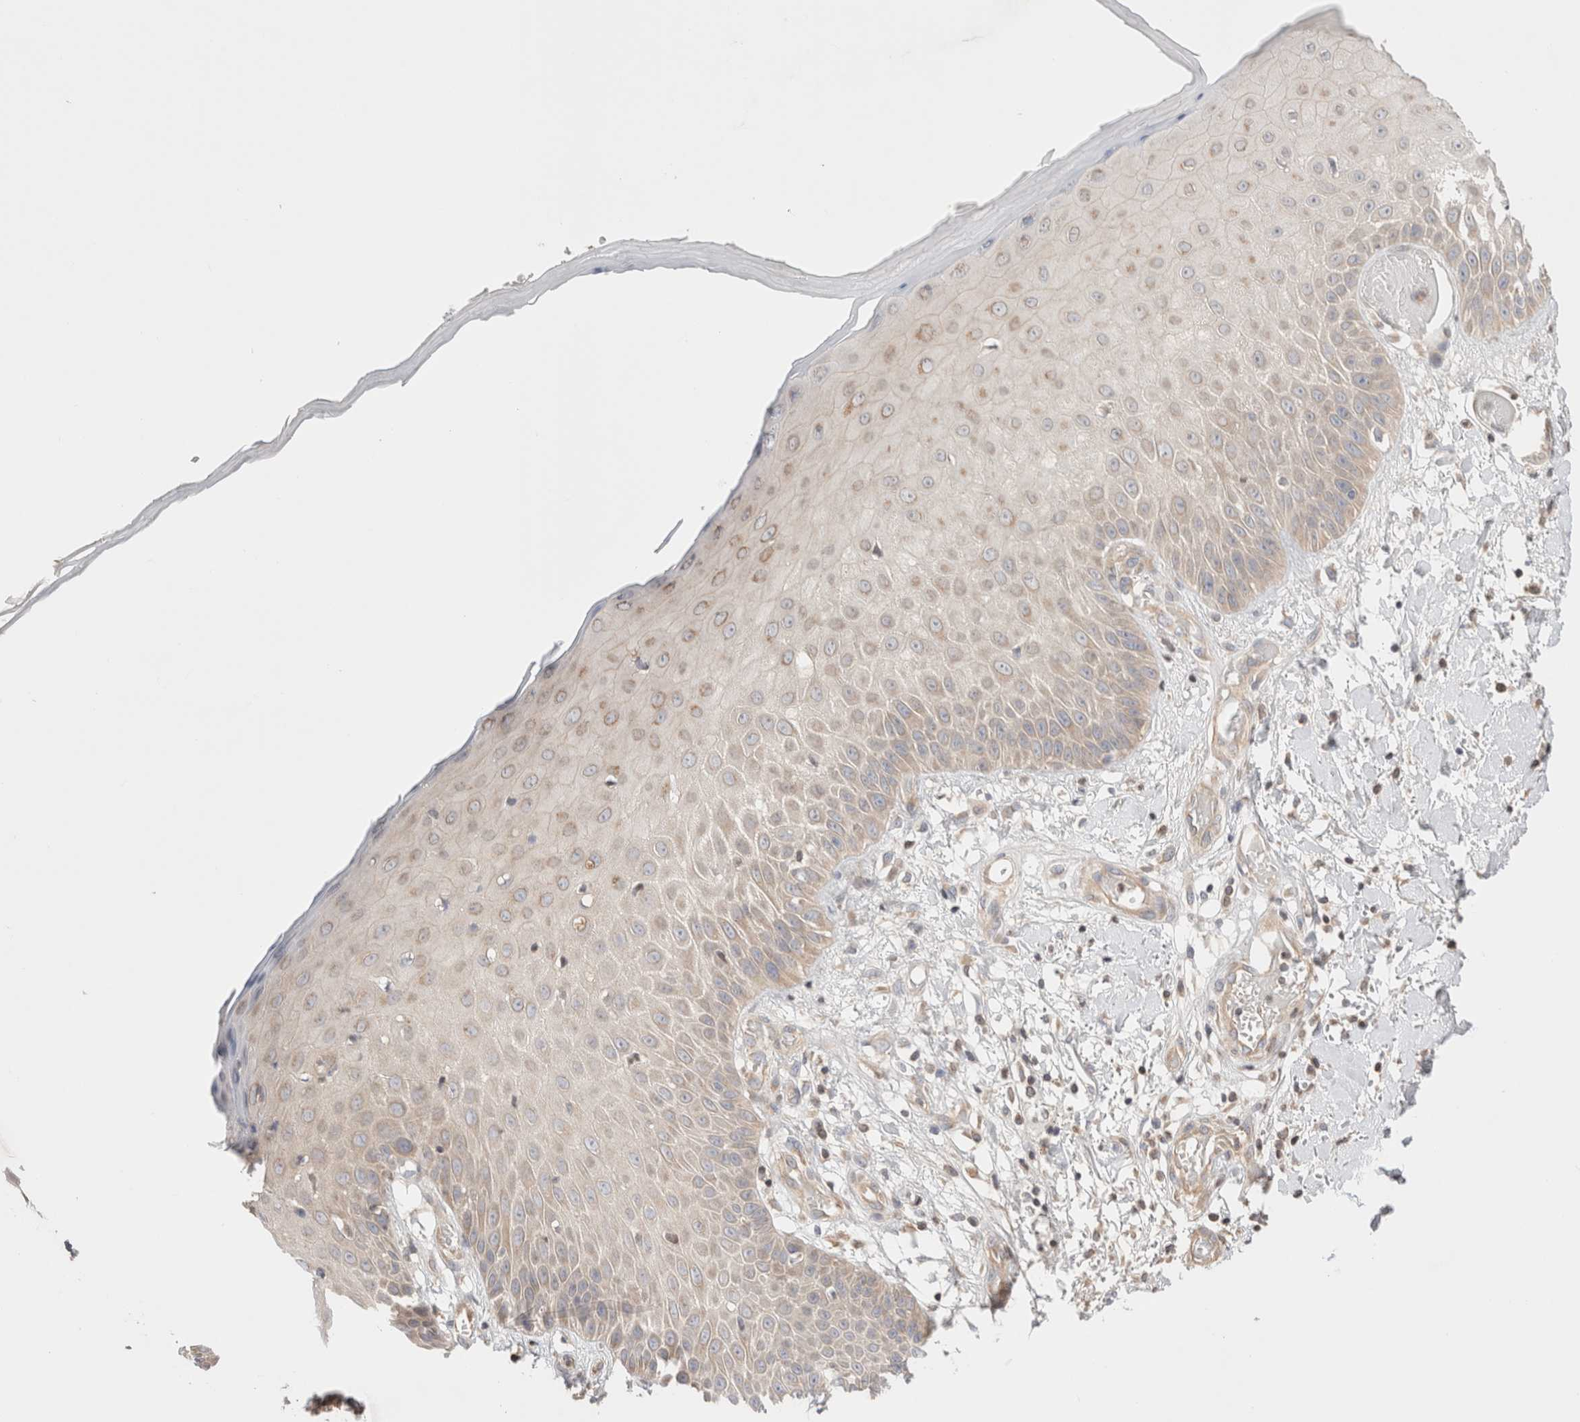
{"staining": {"intensity": "weak", "quantity": ">75%", "location": "cytoplasmic/membranous"}, "tissue": "skin", "cell_type": "Fibroblasts", "image_type": "normal", "snomed": [{"axis": "morphology", "description": "Normal tissue, NOS"}, {"axis": "morphology", "description": "Inflammation, NOS"}, {"axis": "topography", "description": "Skin"}], "caption": "Fibroblasts exhibit weak cytoplasmic/membranous staining in approximately >75% of cells in normal skin. Using DAB (brown) and hematoxylin (blue) stains, captured at high magnification using brightfield microscopy.", "gene": "SIKE1", "patient": {"sex": "female", "age": 44}}